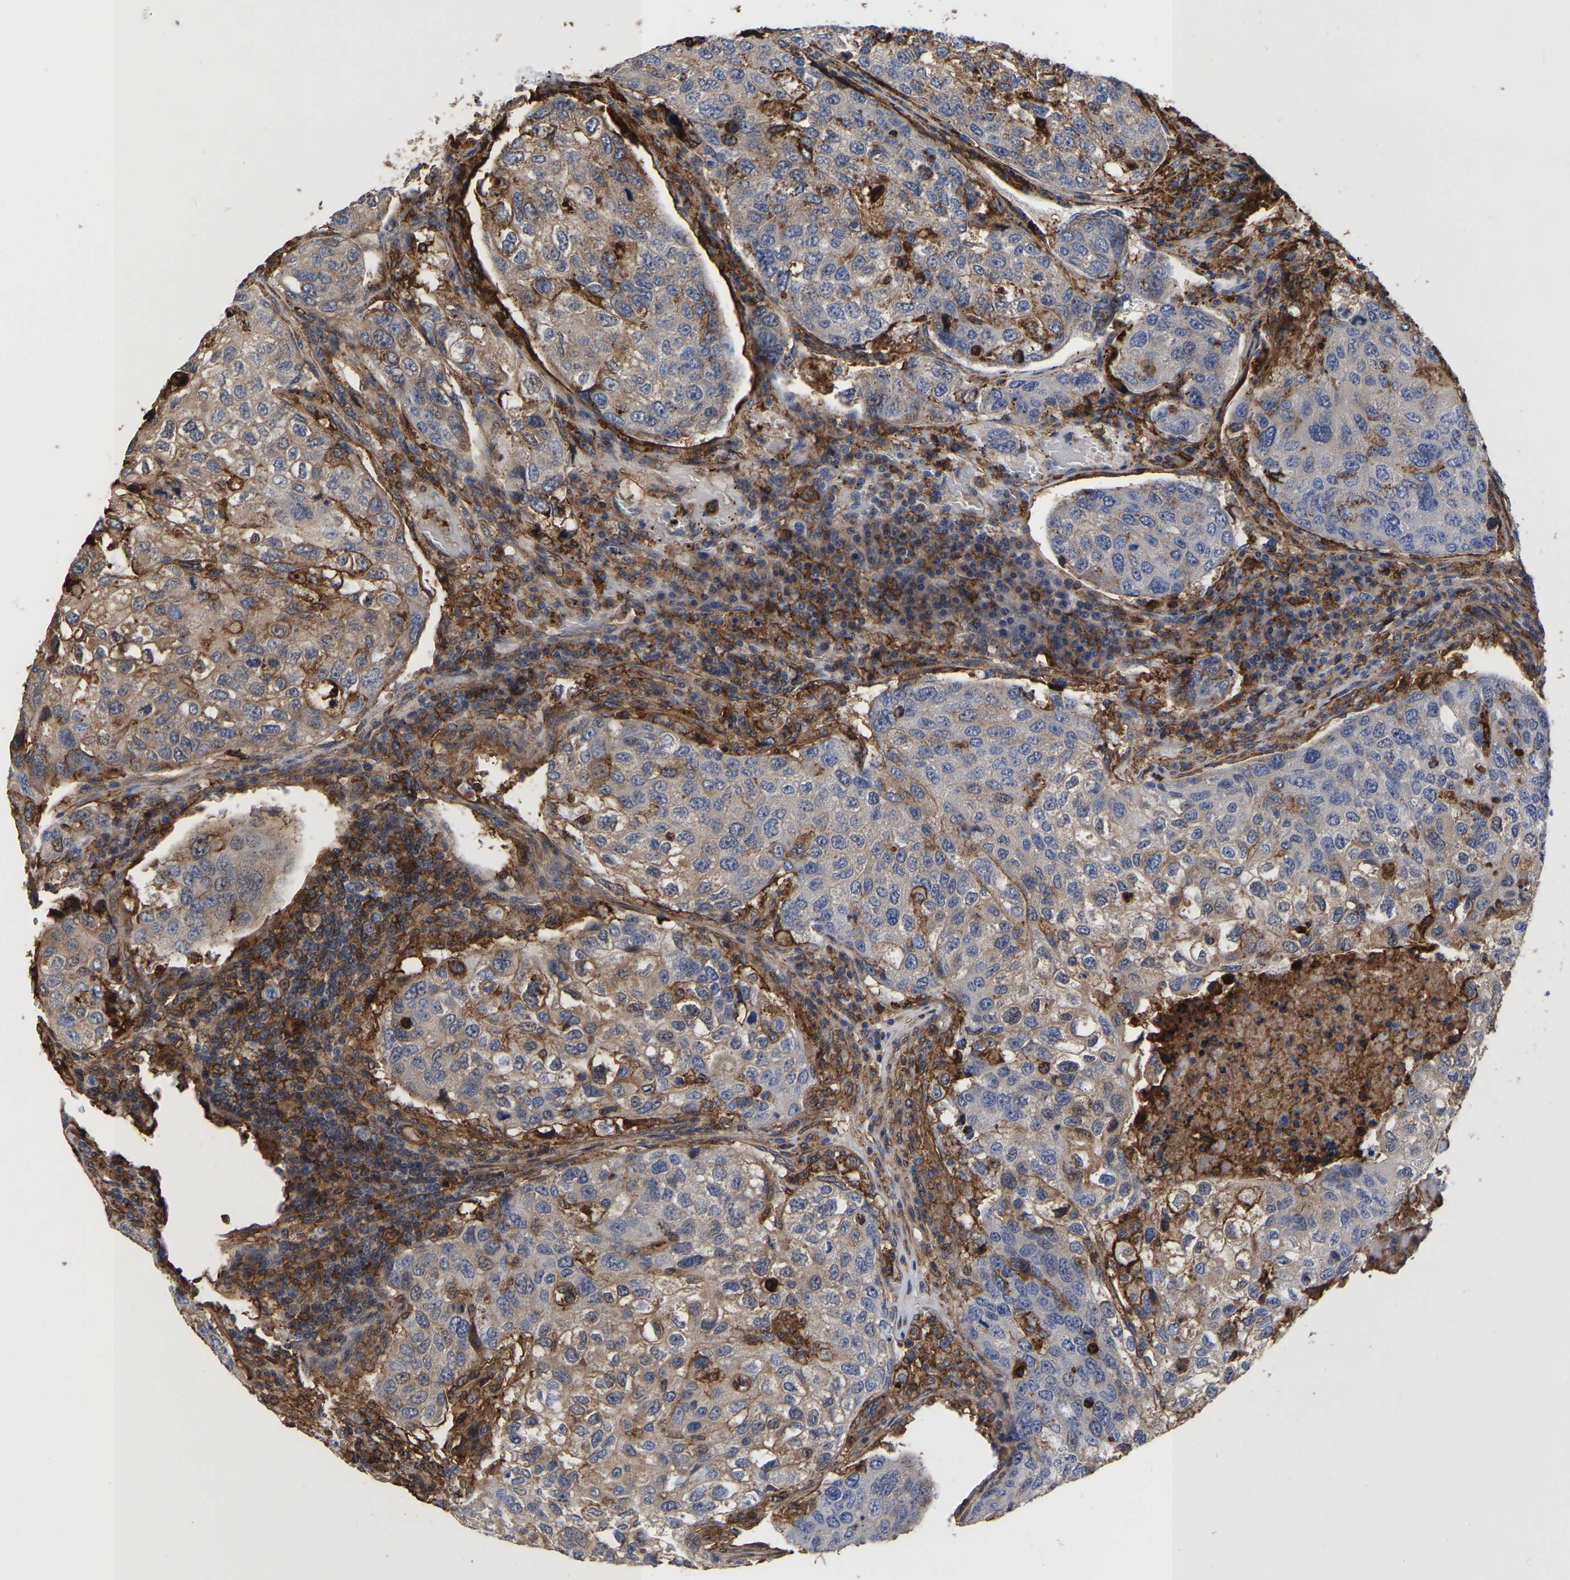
{"staining": {"intensity": "weak", "quantity": "<25%", "location": "cytoplasmic/membranous"}, "tissue": "urothelial cancer", "cell_type": "Tumor cells", "image_type": "cancer", "snomed": [{"axis": "morphology", "description": "Urothelial carcinoma, High grade"}, {"axis": "topography", "description": "Lymph node"}, {"axis": "topography", "description": "Urinary bladder"}], "caption": "High power microscopy micrograph of an immunohistochemistry (IHC) micrograph of urothelial carcinoma (high-grade), revealing no significant expression in tumor cells. Nuclei are stained in blue.", "gene": "LIF", "patient": {"sex": "male", "age": 51}}